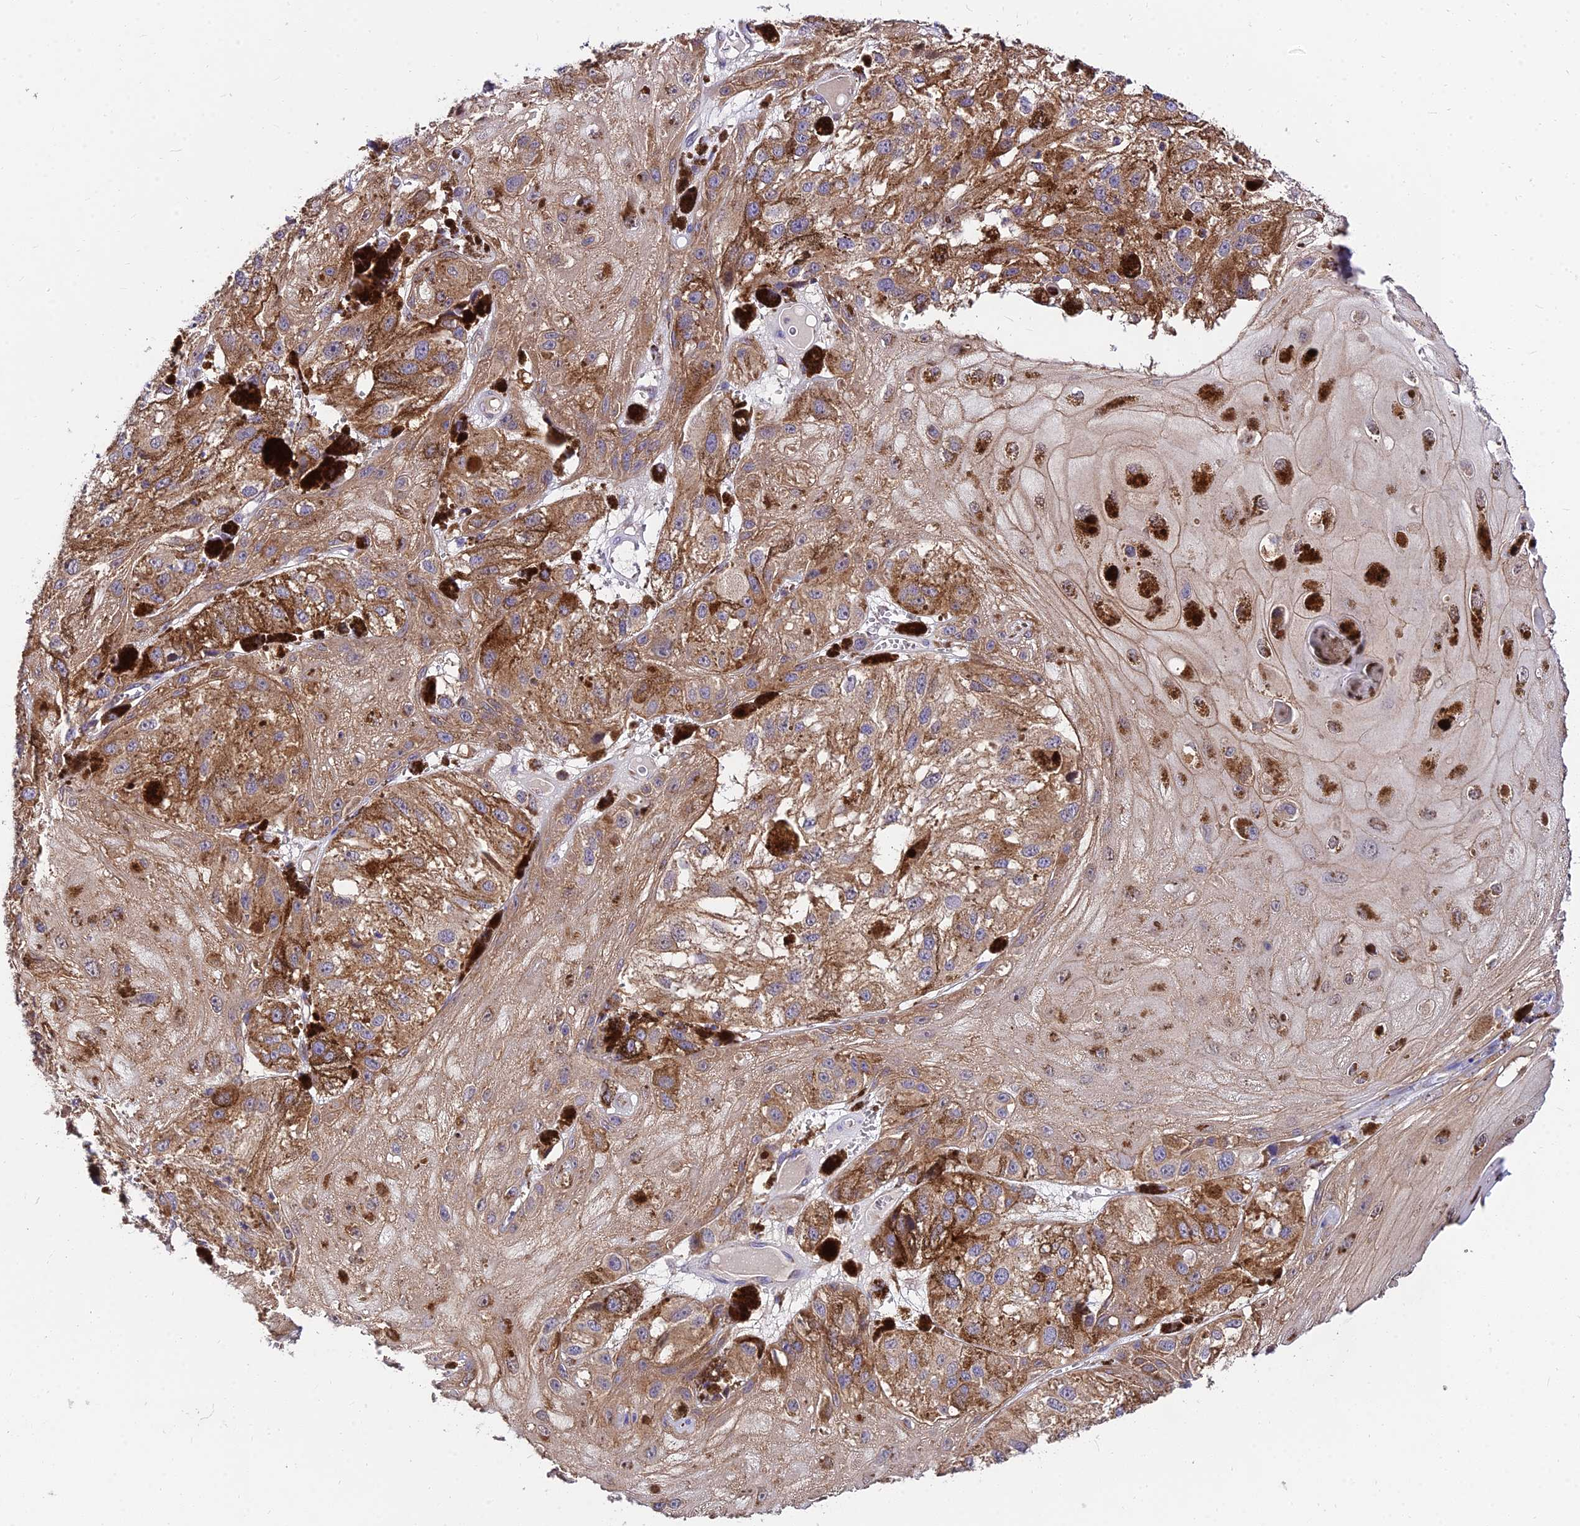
{"staining": {"intensity": "moderate", "quantity": ">75%", "location": "cytoplasmic/membranous"}, "tissue": "melanoma", "cell_type": "Tumor cells", "image_type": "cancer", "snomed": [{"axis": "morphology", "description": "Malignant melanoma, NOS"}, {"axis": "topography", "description": "Skin"}], "caption": "Melanoma stained for a protein (brown) demonstrates moderate cytoplasmic/membranous positive staining in about >75% of tumor cells.", "gene": "C6orf132", "patient": {"sex": "male", "age": 88}}